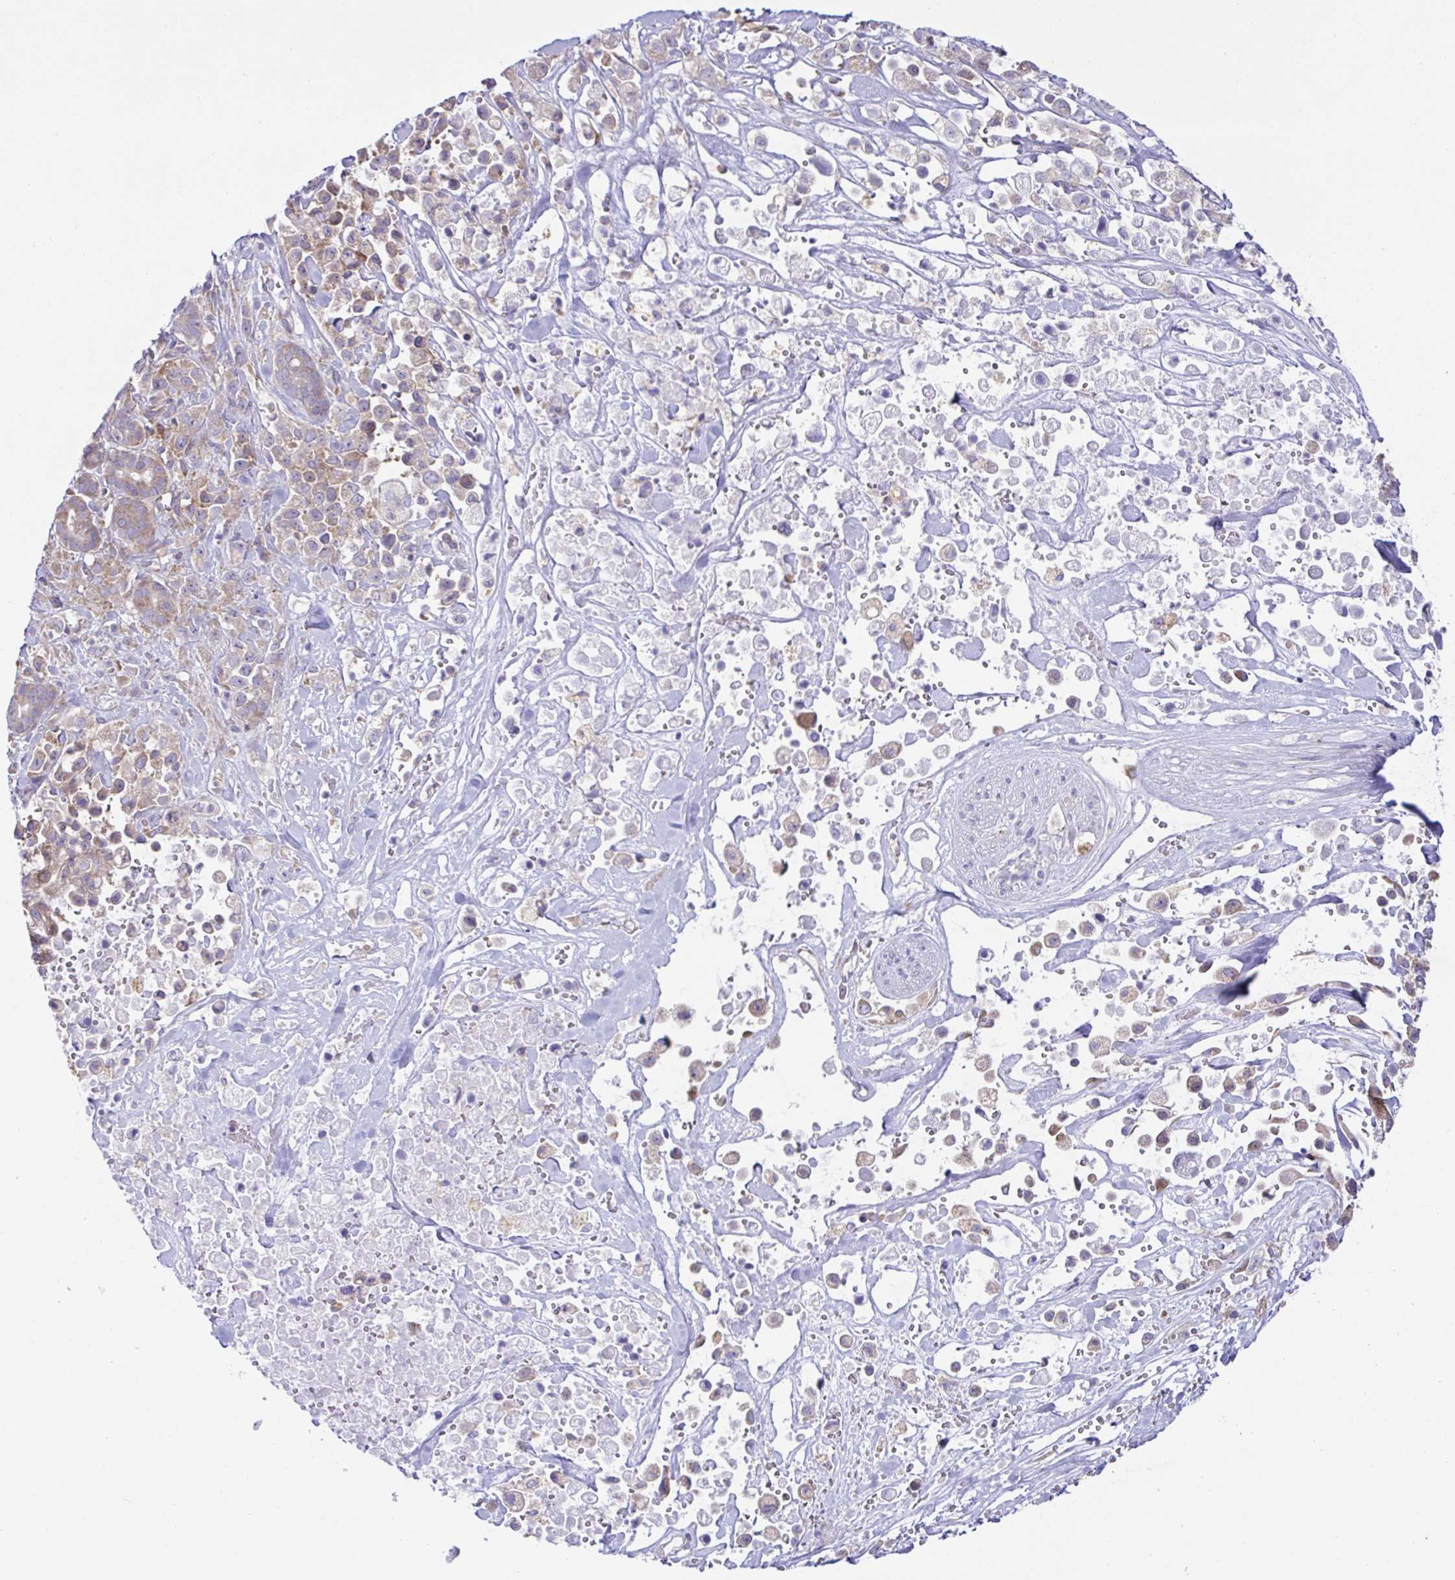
{"staining": {"intensity": "moderate", "quantity": "25%-75%", "location": "cytoplasmic/membranous"}, "tissue": "pancreatic cancer", "cell_type": "Tumor cells", "image_type": "cancer", "snomed": [{"axis": "morphology", "description": "Adenocarcinoma, NOS"}, {"axis": "topography", "description": "Pancreas"}], "caption": "This histopathology image exhibits pancreatic cancer stained with immunohistochemistry to label a protein in brown. The cytoplasmic/membranous of tumor cells show moderate positivity for the protein. Nuclei are counter-stained blue.", "gene": "FAU", "patient": {"sex": "male", "age": 44}}